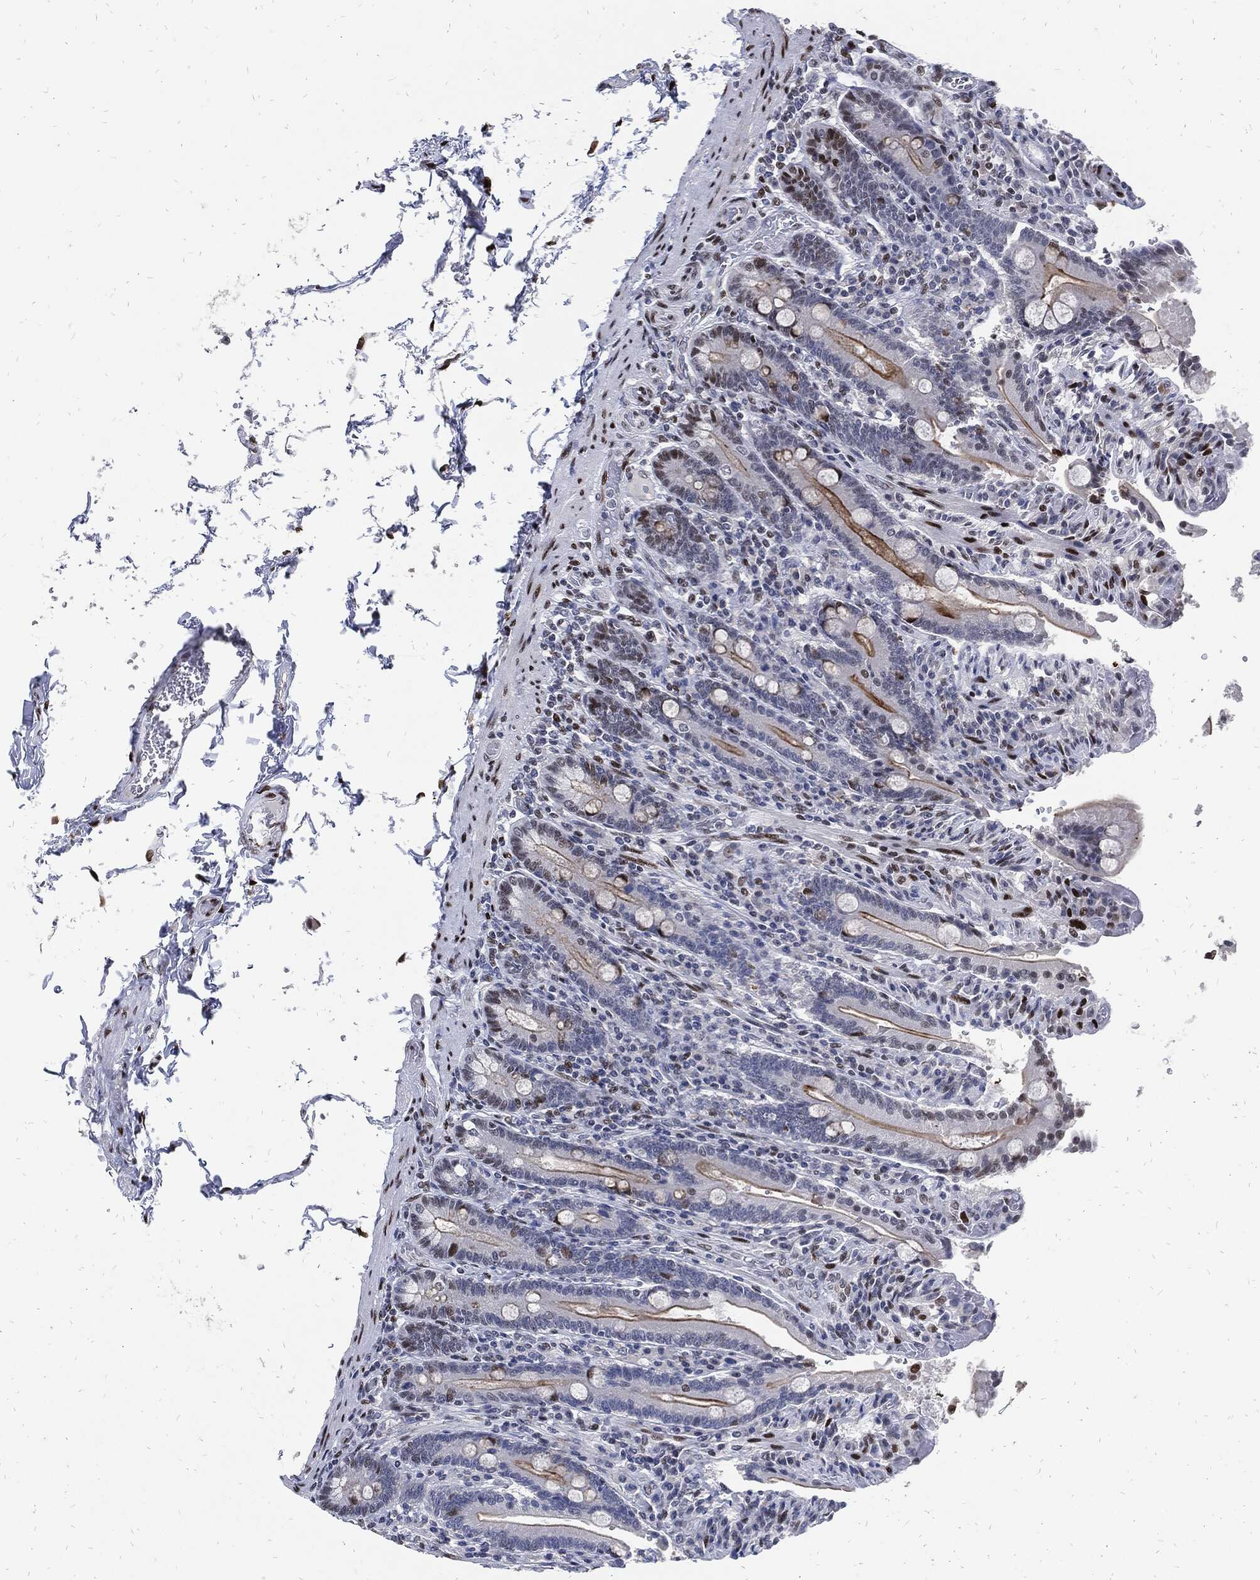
{"staining": {"intensity": "strong", "quantity": ">75%", "location": "cytoplasmic/membranous,nuclear"}, "tissue": "duodenum", "cell_type": "Glandular cells", "image_type": "normal", "snomed": [{"axis": "morphology", "description": "Normal tissue, NOS"}, {"axis": "topography", "description": "Duodenum"}], "caption": "Protein analysis of normal duodenum reveals strong cytoplasmic/membranous,nuclear expression in approximately >75% of glandular cells.", "gene": "JUN", "patient": {"sex": "female", "age": 62}}